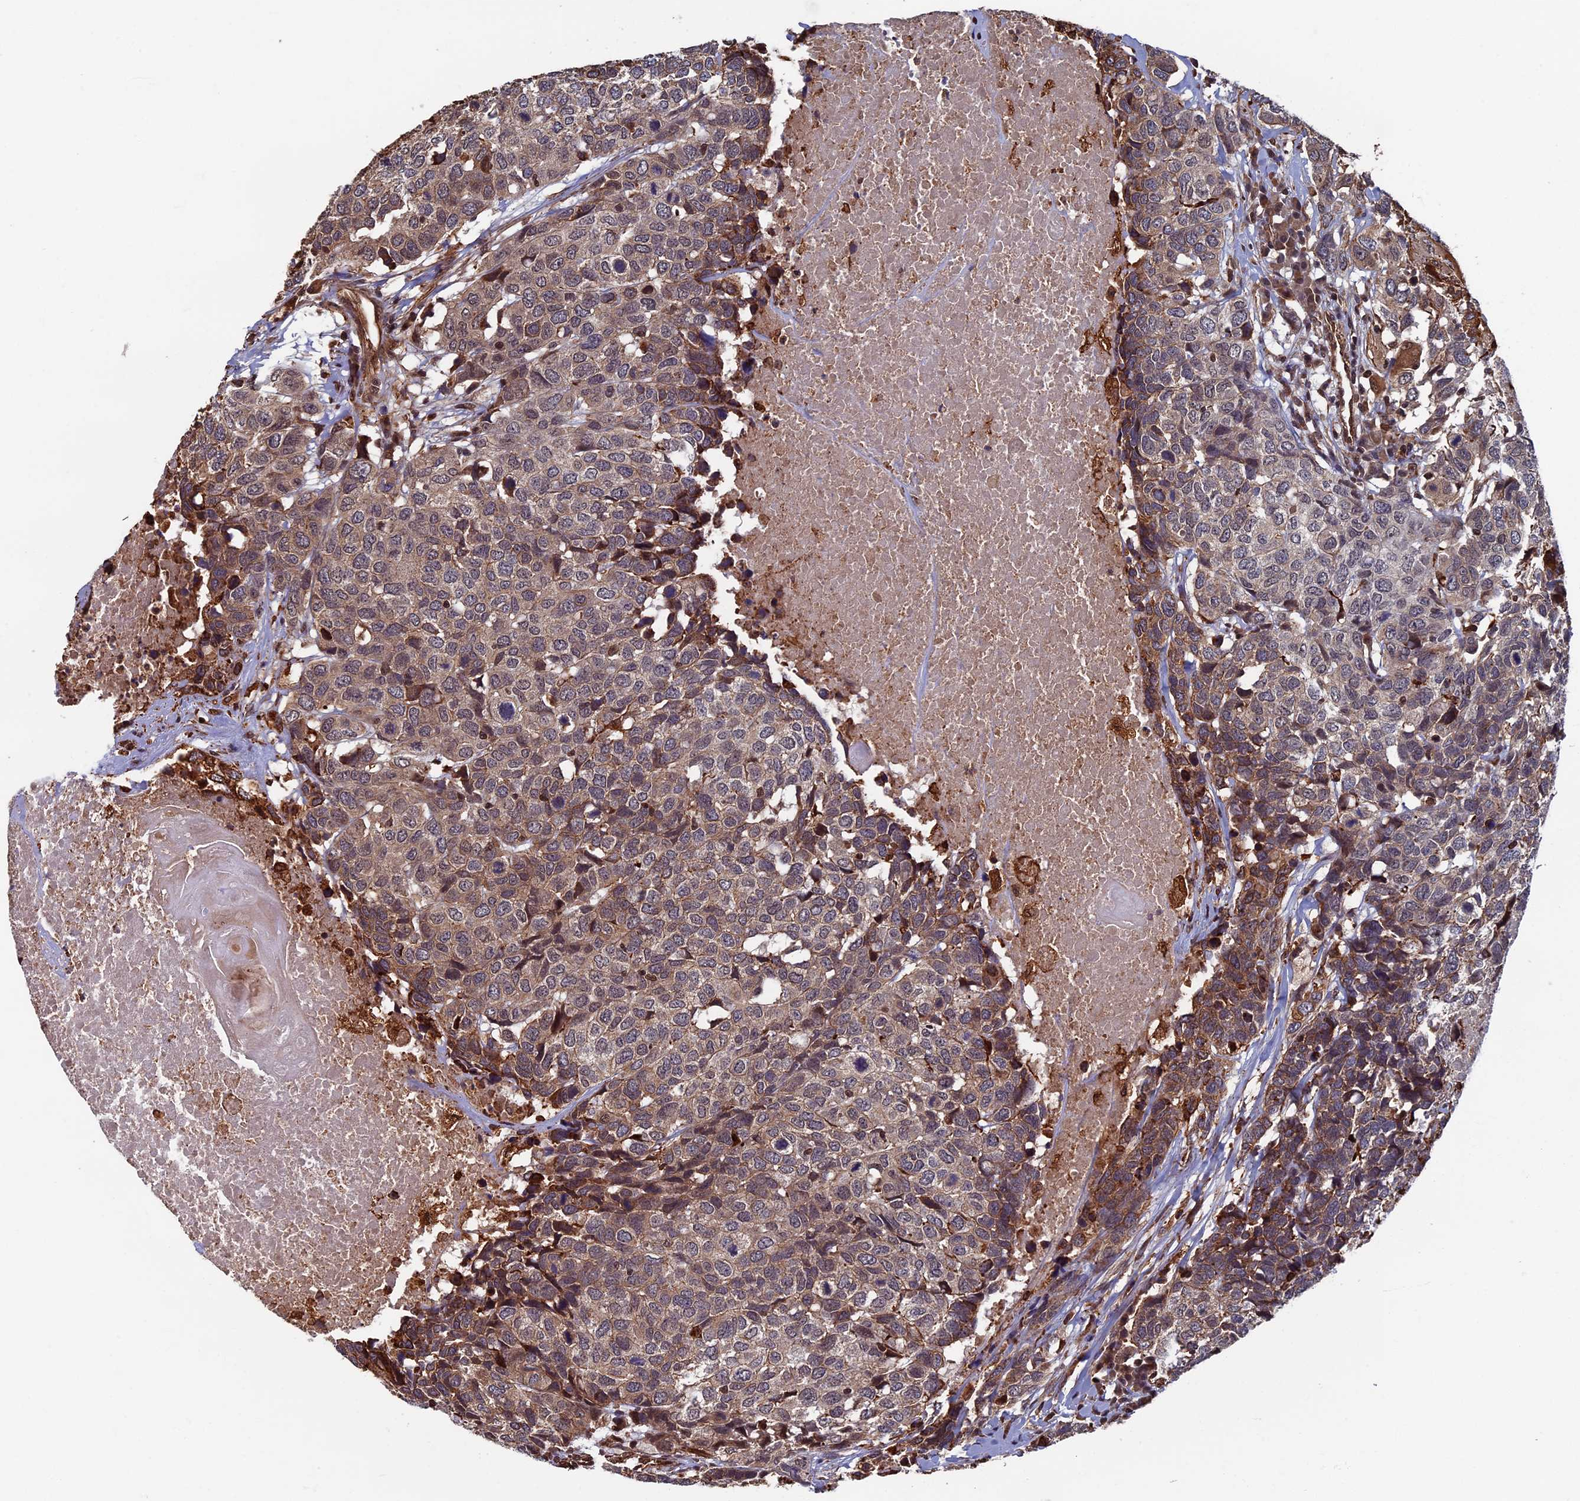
{"staining": {"intensity": "weak", "quantity": "25%-75%", "location": "cytoplasmic/membranous"}, "tissue": "head and neck cancer", "cell_type": "Tumor cells", "image_type": "cancer", "snomed": [{"axis": "morphology", "description": "Squamous cell carcinoma, NOS"}, {"axis": "topography", "description": "Head-Neck"}], "caption": "Head and neck cancer stained with a brown dye demonstrates weak cytoplasmic/membranous positive staining in approximately 25%-75% of tumor cells.", "gene": "CTDP1", "patient": {"sex": "male", "age": 66}}